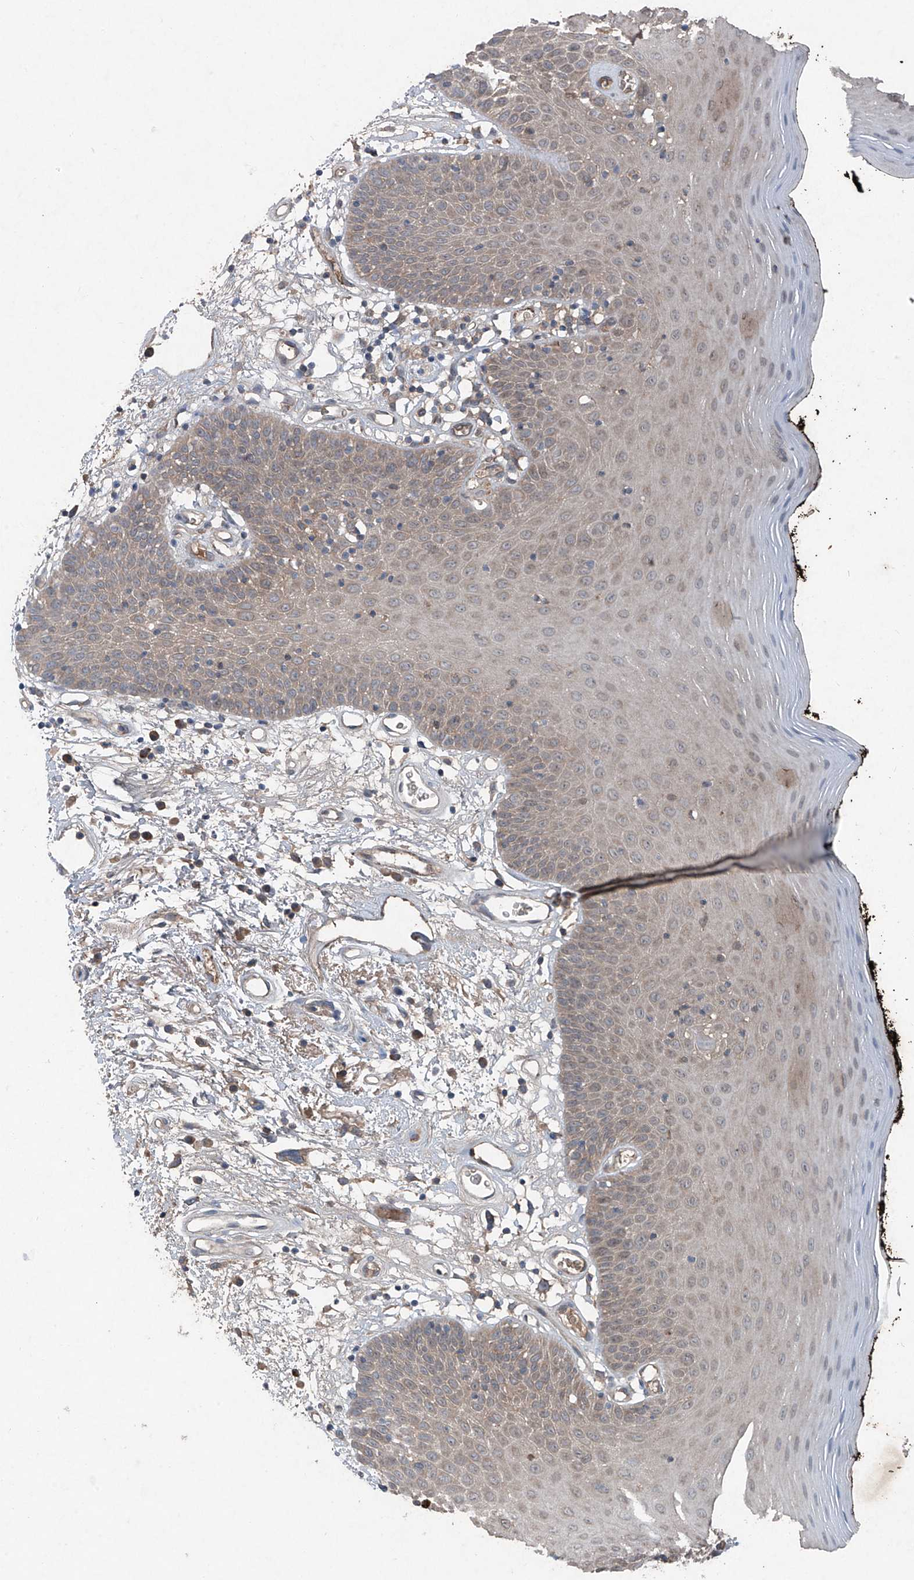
{"staining": {"intensity": "moderate", "quantity": "25%-75%", "location": "cytoplasmic/membranous"}, "tissue": "oral mucosa", "cell_type": "Squamous epithelial cells", "image_type": "normal", "snomed": [{"axis": "morphology", "description": "Normal tissue, NOS"}, {"axis": "topography", "description": "Oral tissue"}], "caption": "An IHC histopathology image of benign tissue is shown. Protein staining in brown shows moderate cytoplasmic/membranous positivity in oral mucosa within squamous epithelial cells. The protein of interest is stained brown, and the nuclei are stained in blue (DAB IHC with brightfield microscopy, high magnification).", "gene": "FOXRED2", "patient": {"sex": "male", "age": 74}}